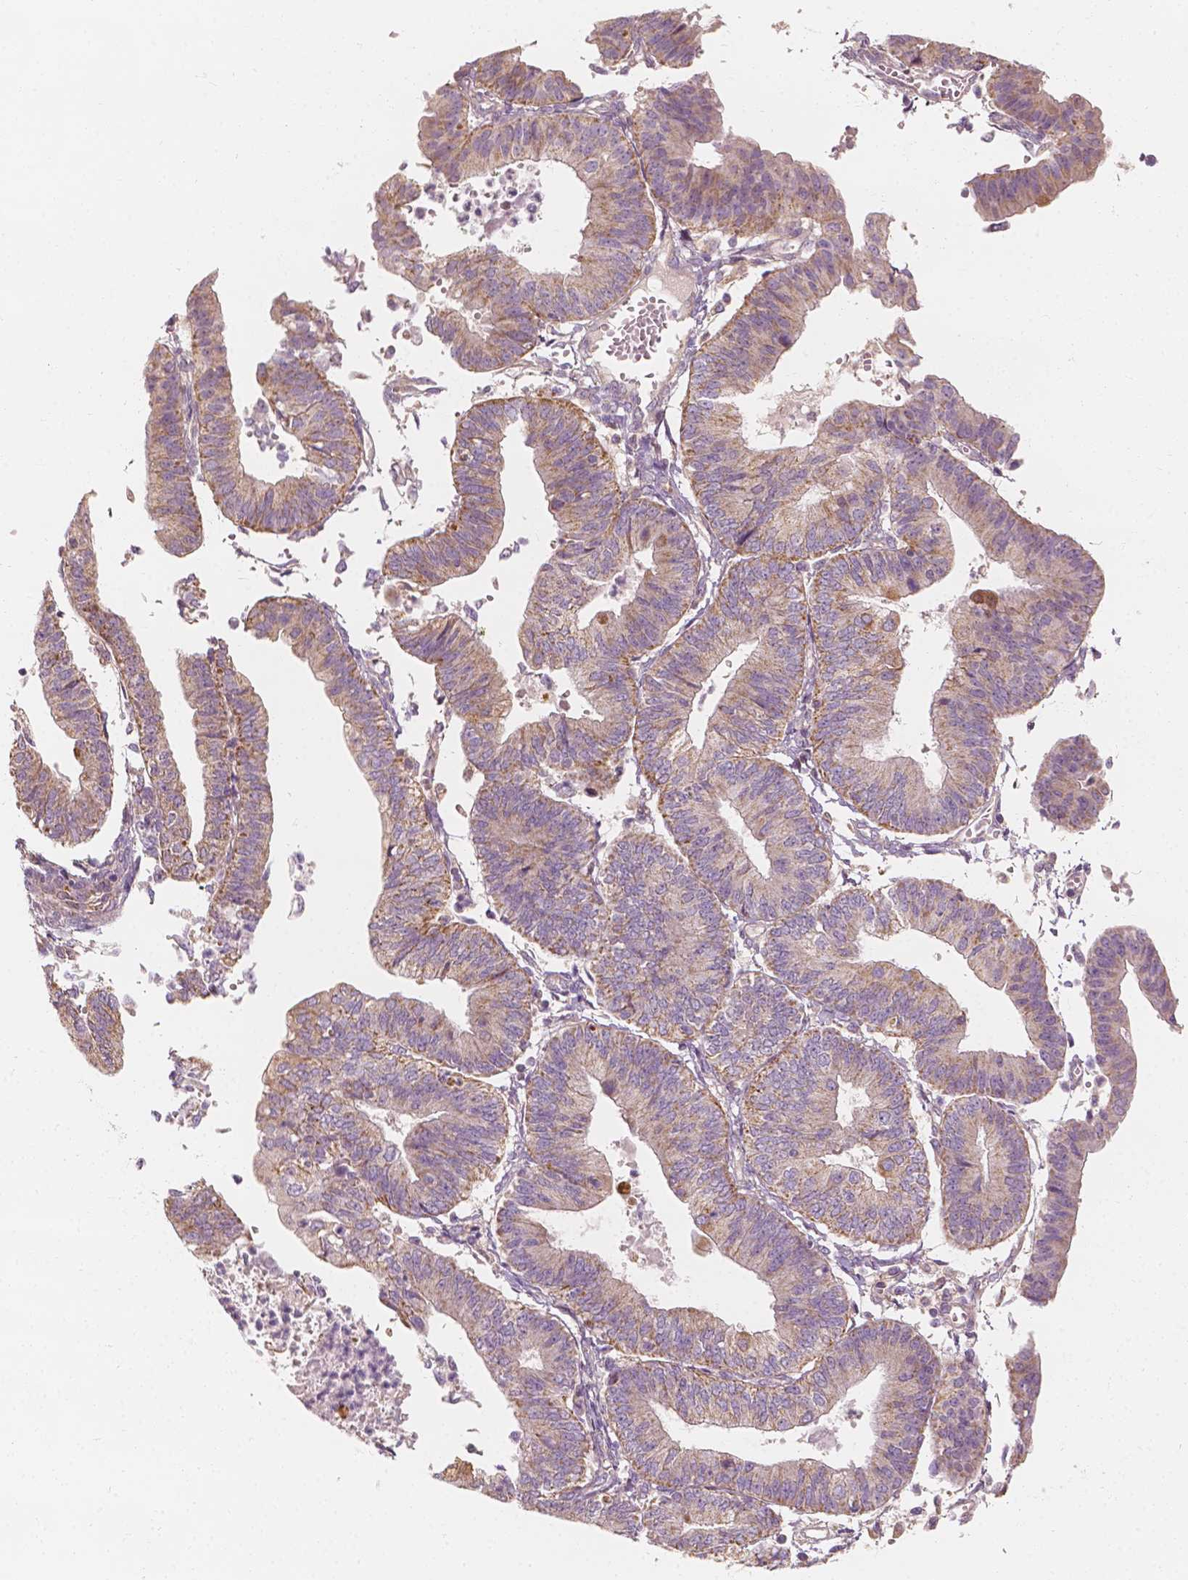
{"staining": {"intensity": "weak", "quantity": "25%-75%", "location": "cytoplasmic/membranous"}, "tissue": "endometrial cancer", "cell_type": "Tumor cells", "image_type": "cancer", "snomed": [{"axis": "morphology", "description": "Adenocarcinoma, NOS"}, {"axis": "topography", "description": "Endometrium"}], "caption": "Protein positivity by immunohistochemistry (IHC) displays weak cytoplasmic/membranous positivity in about 25%-75% of tumor cells in endometrial adenocarcinoma. (DAB = brown stain, brightfield microscopy at high magnification).", "gene": "SHPK", "patient": {"sex": "female", "age": 65}}